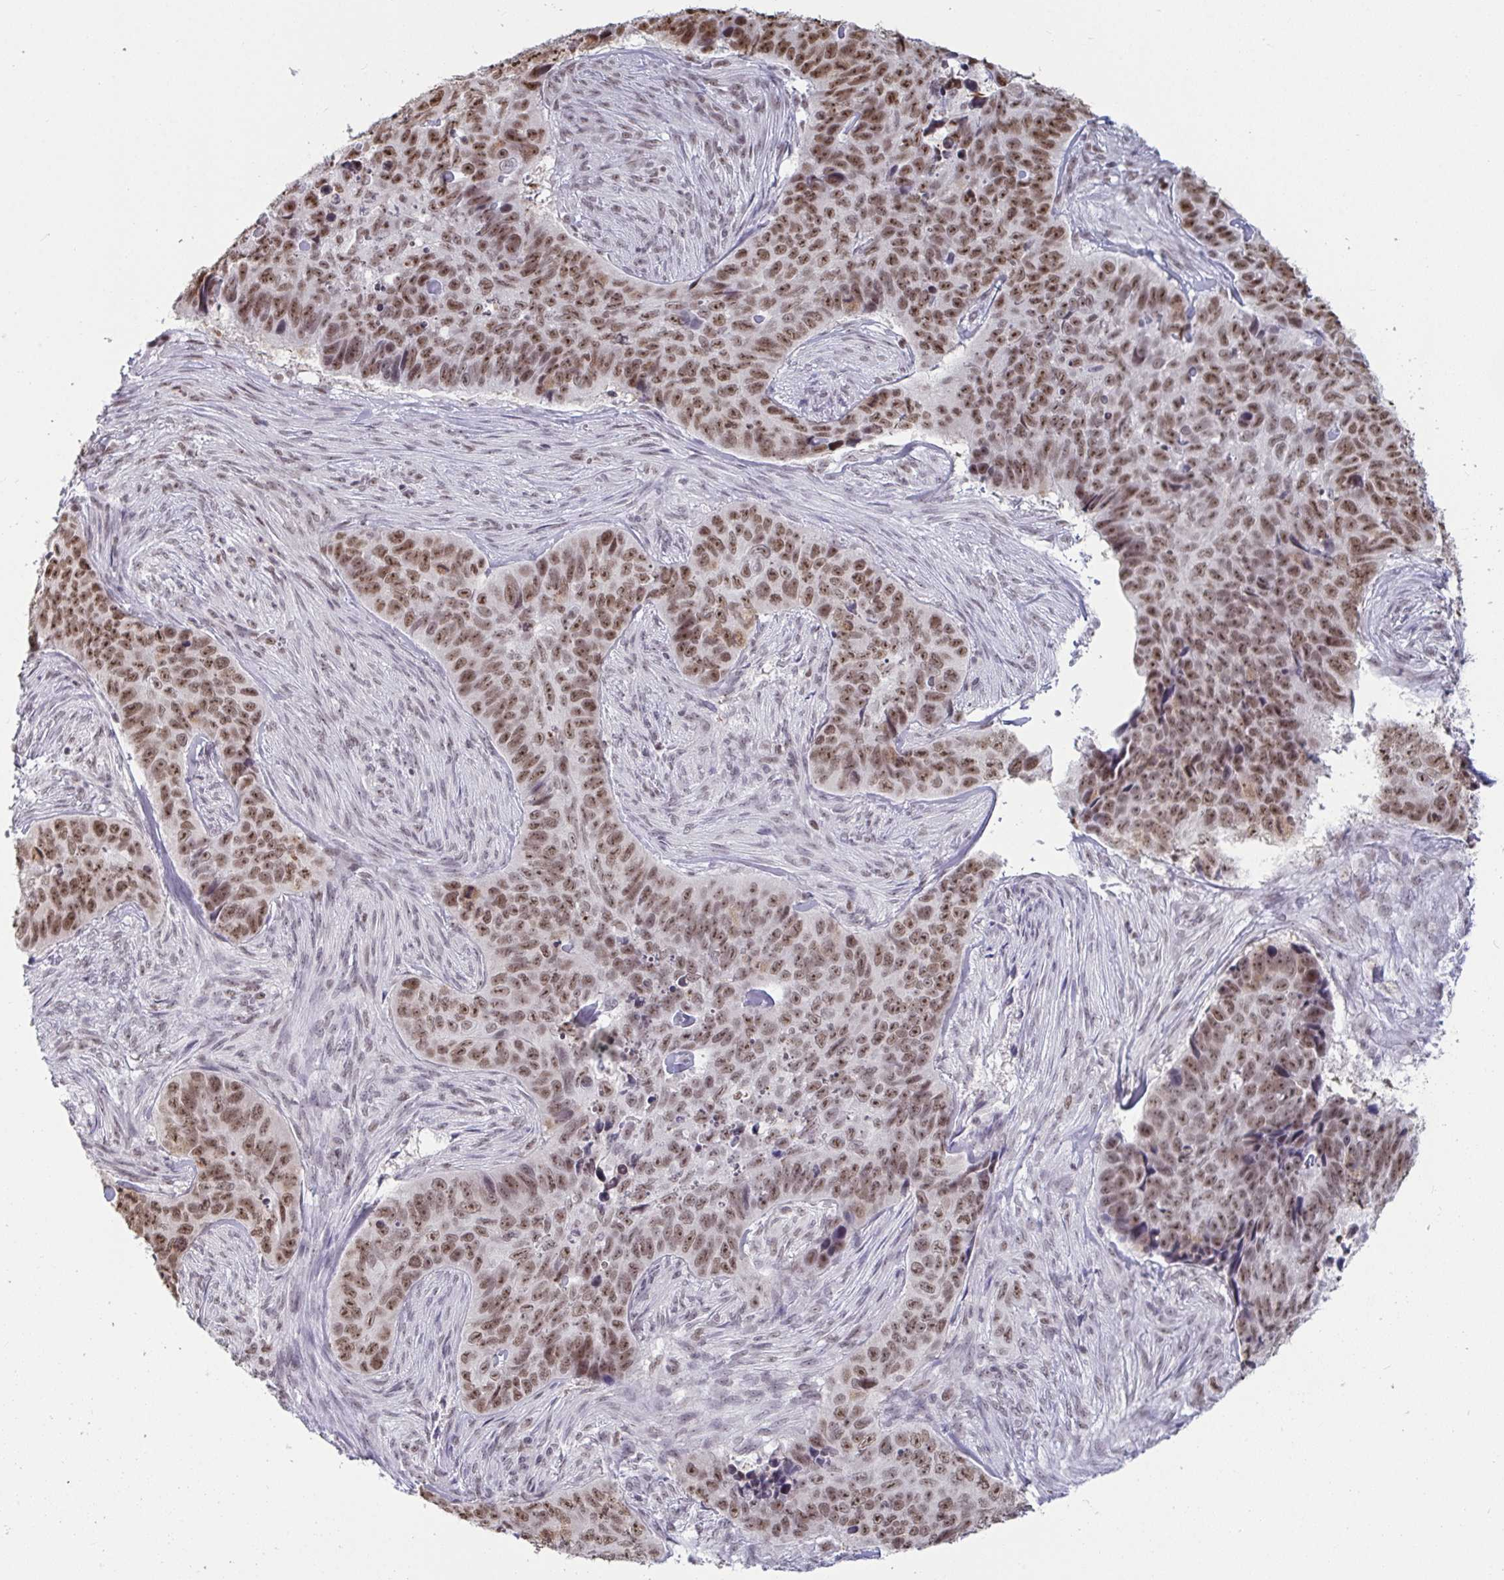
{"staining": {"intensity": "moderate", "quantity": ">75%", "location": "nuclear"}, "tissue": "skin cancer", "cell_type": "Tumor cells", "image_type": "cancer", "snomed": [{"axis": "morphology", "description": "Basal cell carcinoma"}, {"axis": "topography", "description": "Skin"}], "caption": "A high-resolution image shows IHC staining of skin cancer (basal cell carcinoma), which displays moderate nuclear staining in about >75% of tumor cells.", "gene": "SUPT16H", "patient": {"sex": "female", "age": 82}}